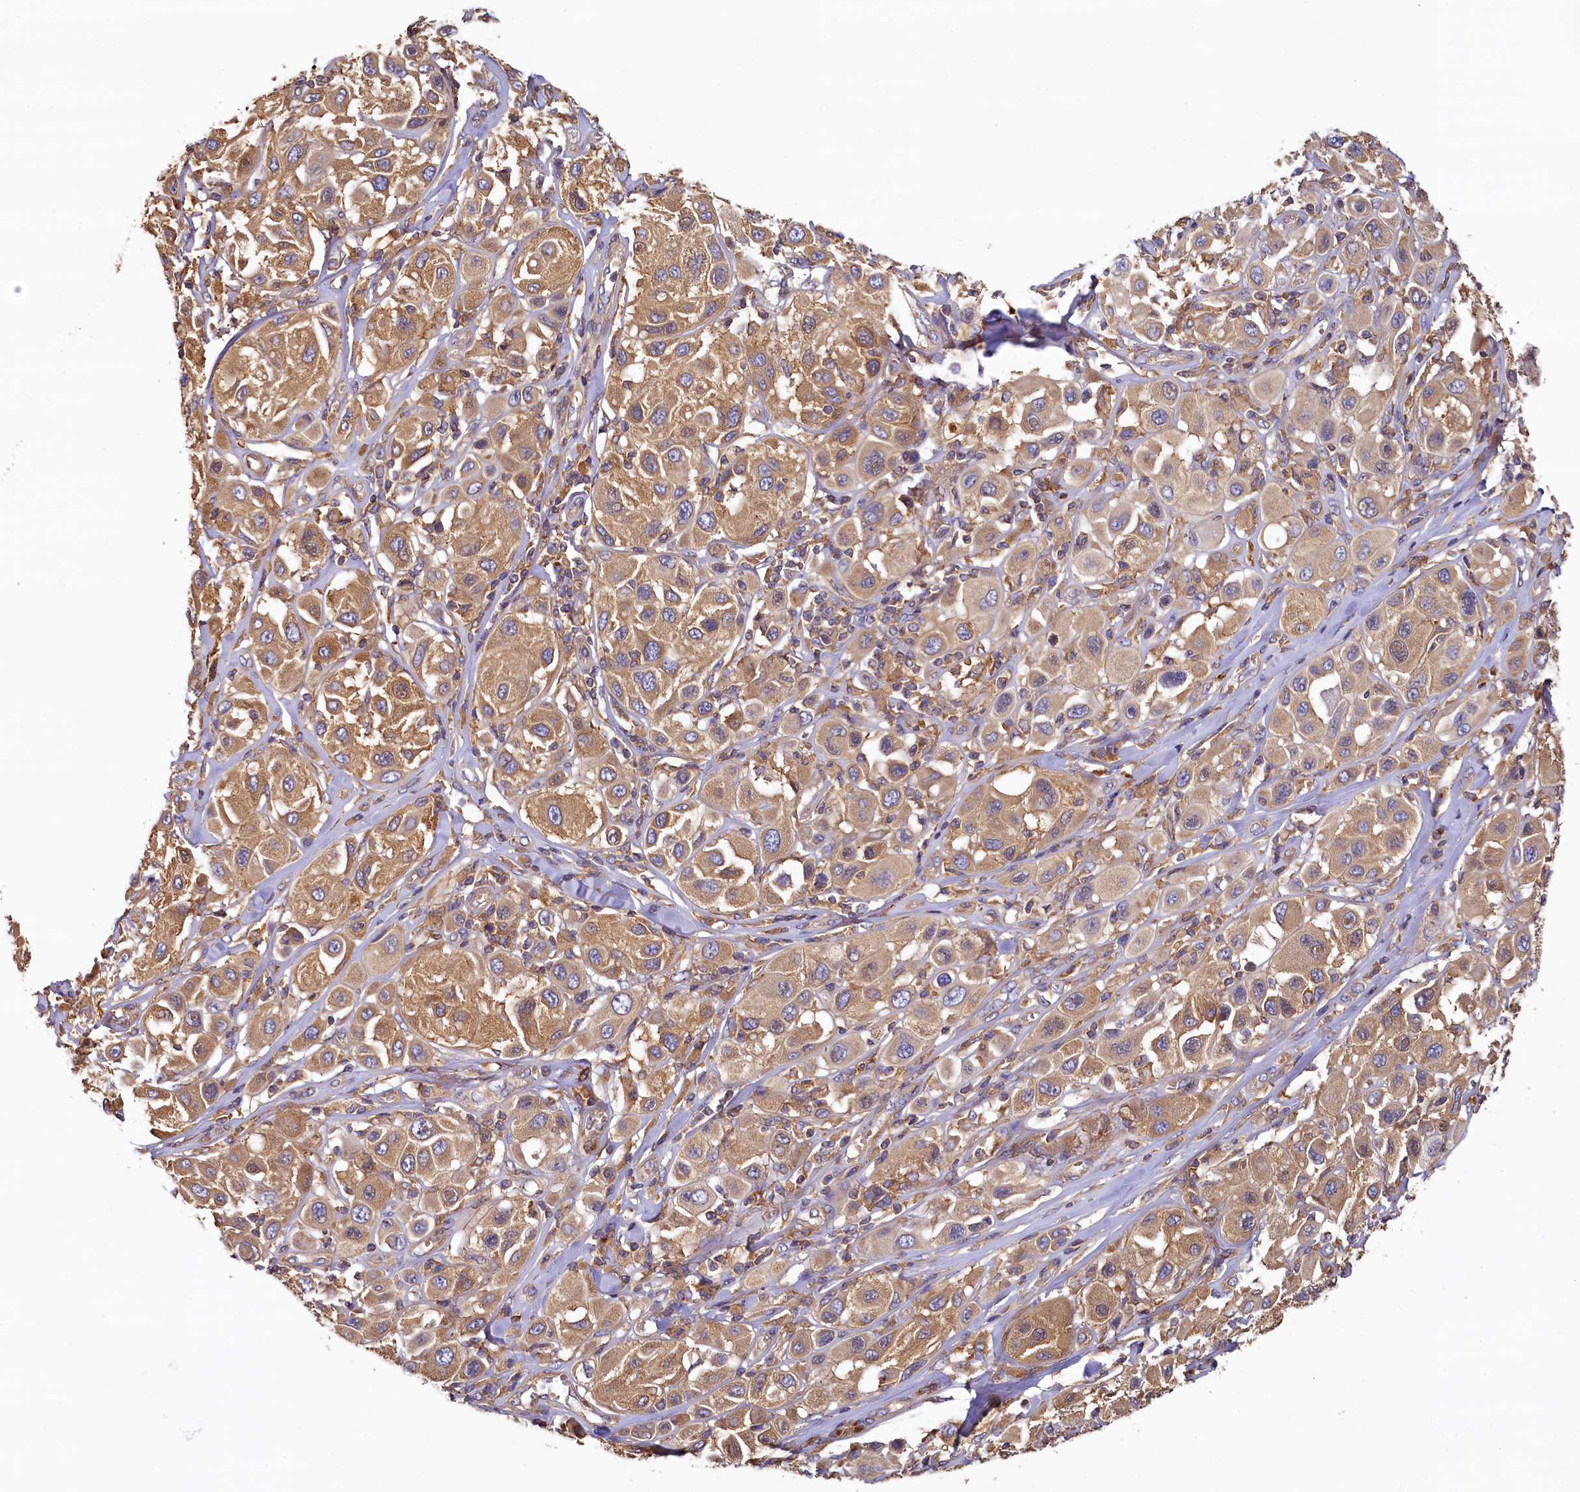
{"staining": {"intensity": "moderate", "quantity": ">75%", "location": "cytoplasmic/membranous"}, "tissue": "melanoma", "cell_type": "Tumor cells", "image_type": "cancer", "snomed": [{"axis": "morphology", "description": "Malignant melanoma, Metastatic site"}, {"axis": "topography", "description": "Skin"}], "caption": "Protein staining by immunohistochemistry (IHC) shows moderate cytoplasmic/membranous expression in about >75% of tumor cells in malignant melanoma (metastatic site). The staining was performed using DAB (3,3'-diaminobenzidine), with brown indicating positive protein expression. Nuclei are stained blue with hematoxylin.", "gene": "PPIP5K1", "patient": {"sex": "male", "age": 41}}